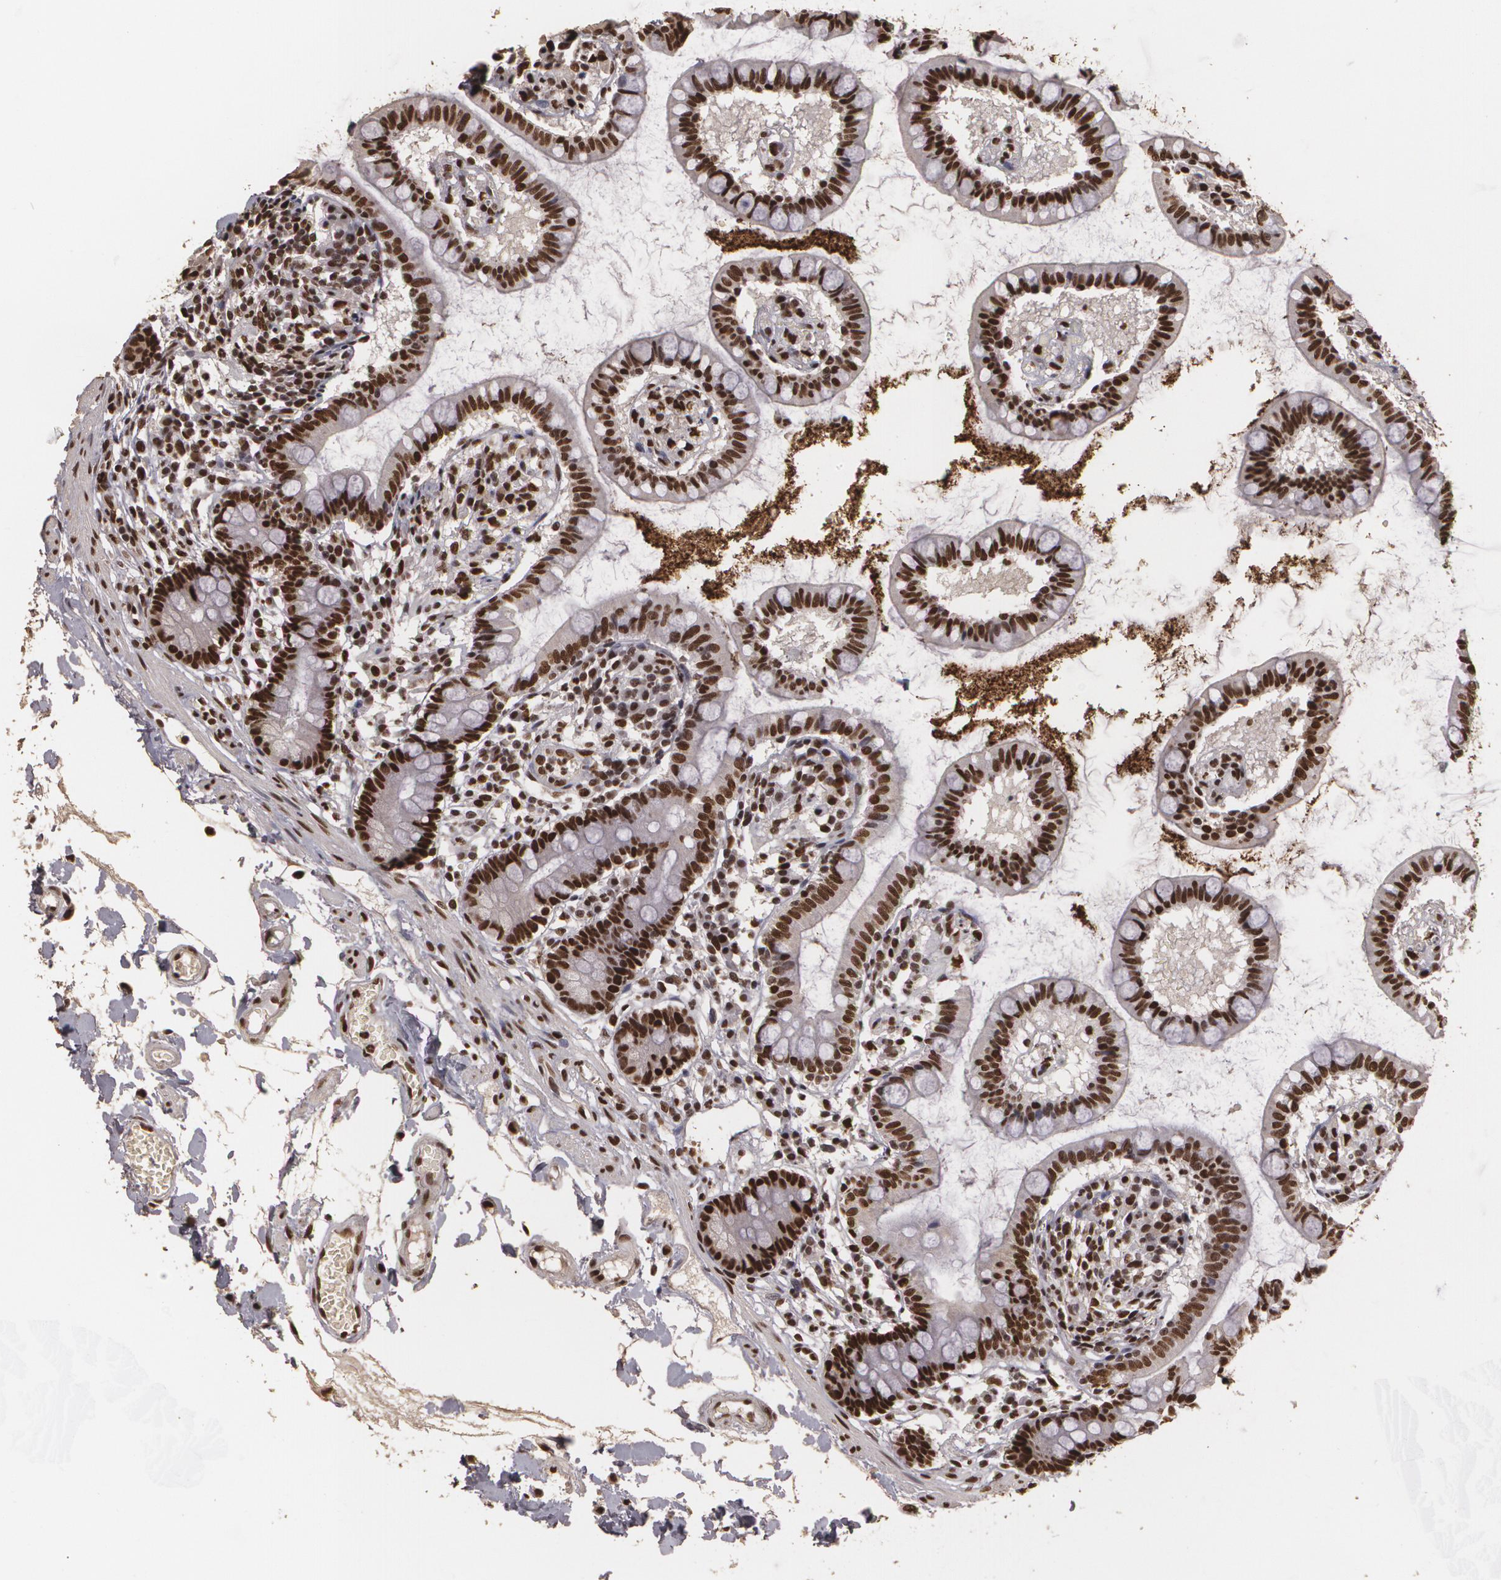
{"staining": {"intensity": "strong", "quantity": ">75%", "location": "nuclear"}, "tissue": "small intestine", "cell_type": "Glandular cells", "image_type": "normal", "snomed": [{"axis": "morphology", "description": "Normal tissue, NOS"}, {"axis": "topography", "description": "Small intestine"}], "caption": "Small intestine stained with immunohistochemistry (IHC) reveals strong nuclear expression in about >75% of glandular cells.", "gene": "RCOR1", "patient": {"sex": "female", "age": 61}}